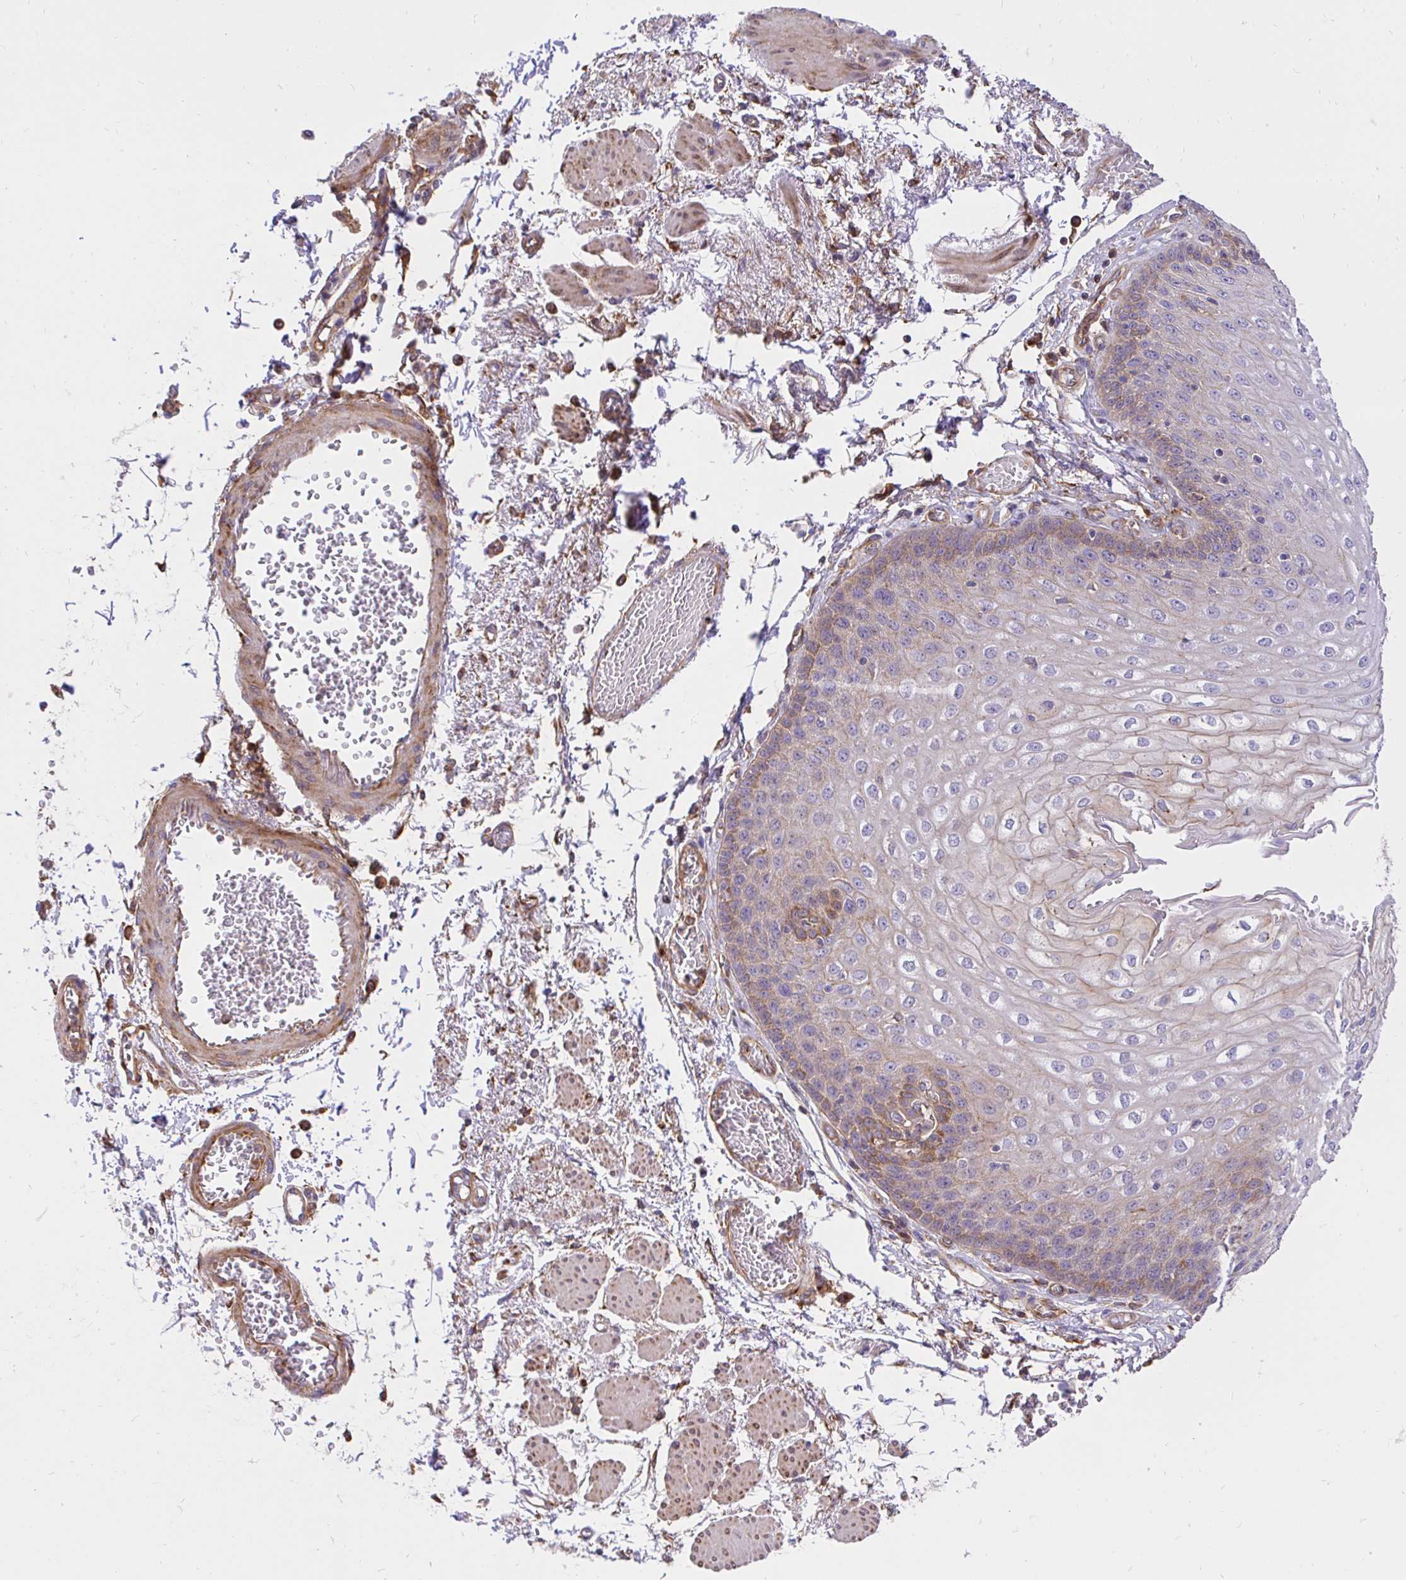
{"staining": {"intensity": "weak", "quantity": "25%-75%", "location": "cytoplasmic/membranous"}, "tissue": "esophagus", "cell_type": "Squamous epithelial cells", "image_type": "normal", "snomed": [{"axis": "morphology", "description": "Normal tissue, NOS"}, {"axis": "morphology", "description": "Adenocarcinoma, NOS"}, {"axis": "topography", "description": "Esophagus"}], "caption": "High-power microscopy captured an immunohistochemistry (IHC) image of unremarkable esophagus, revealing weak cytoplasmic/membranous expression in approximately 25%-75% of squamous epithelial cells. The staining was performed using DAB to visualize the protein expression in brown, while the nuclei were stained in blue with hematoxylin (Magnification: 20x).", "gene": "ABCB10", "patient": {"sex": "male", "age": 81}}